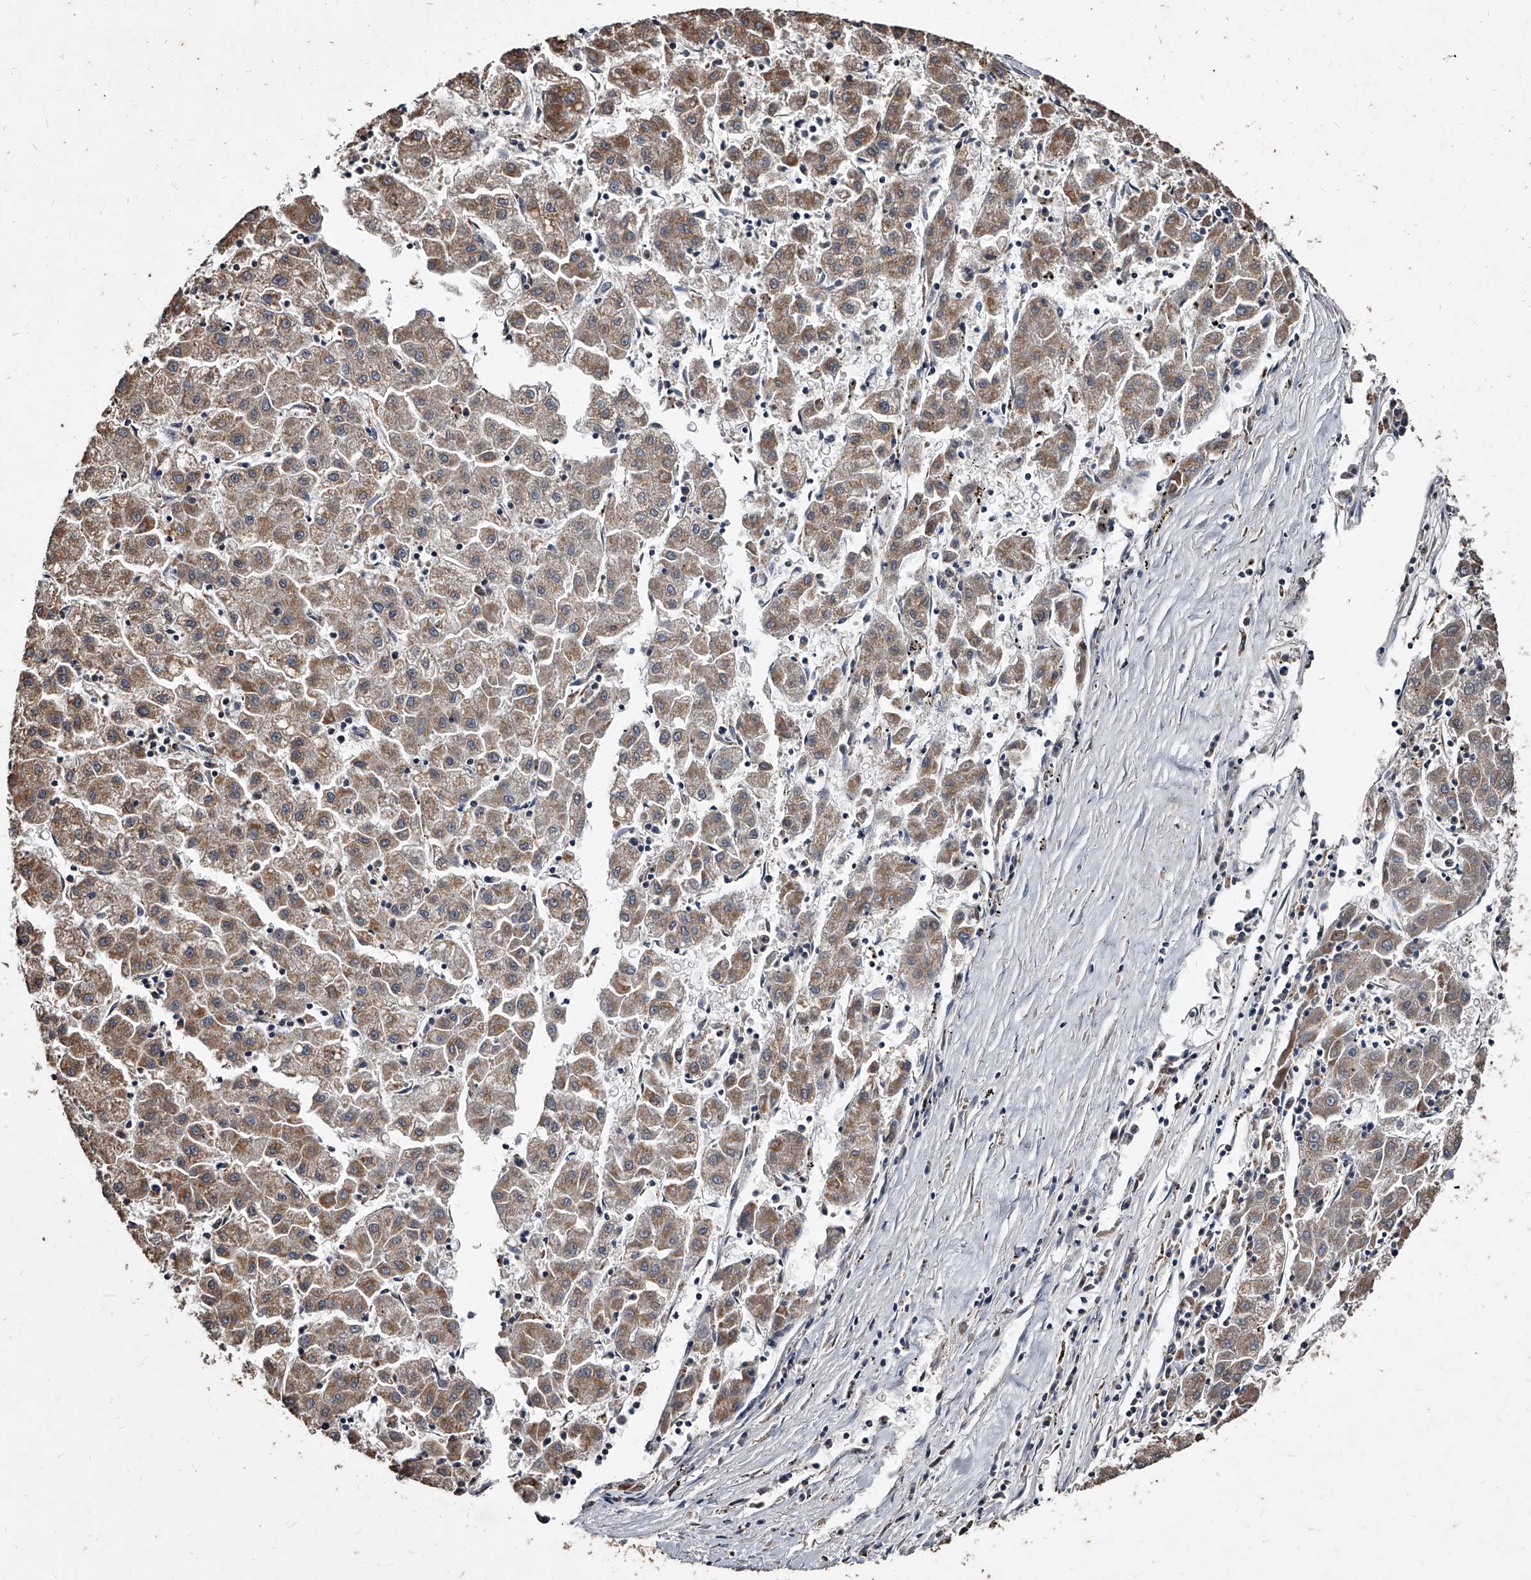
{"staining": {"intensity": "moderate", "quantity": ">75%", "location": "cytoplasmic/membranous"}, "tissue": "liver cancer", "cell_type": "Tumor cells", "image_type": "cancer", "snomed": [{"axis": "morphology", "description": "Carcinoma, Hepatocellular, NOS"}, {"axis": "topography", "description": "Liver"}], "caption": "The histopathology image displays a brown stain indicating the presence of a protein in the cytoplasmic/membranous of tumor cells in liver cancer.", "gene": "GPR183", "patient": {"sex": "male", "age": 72}}